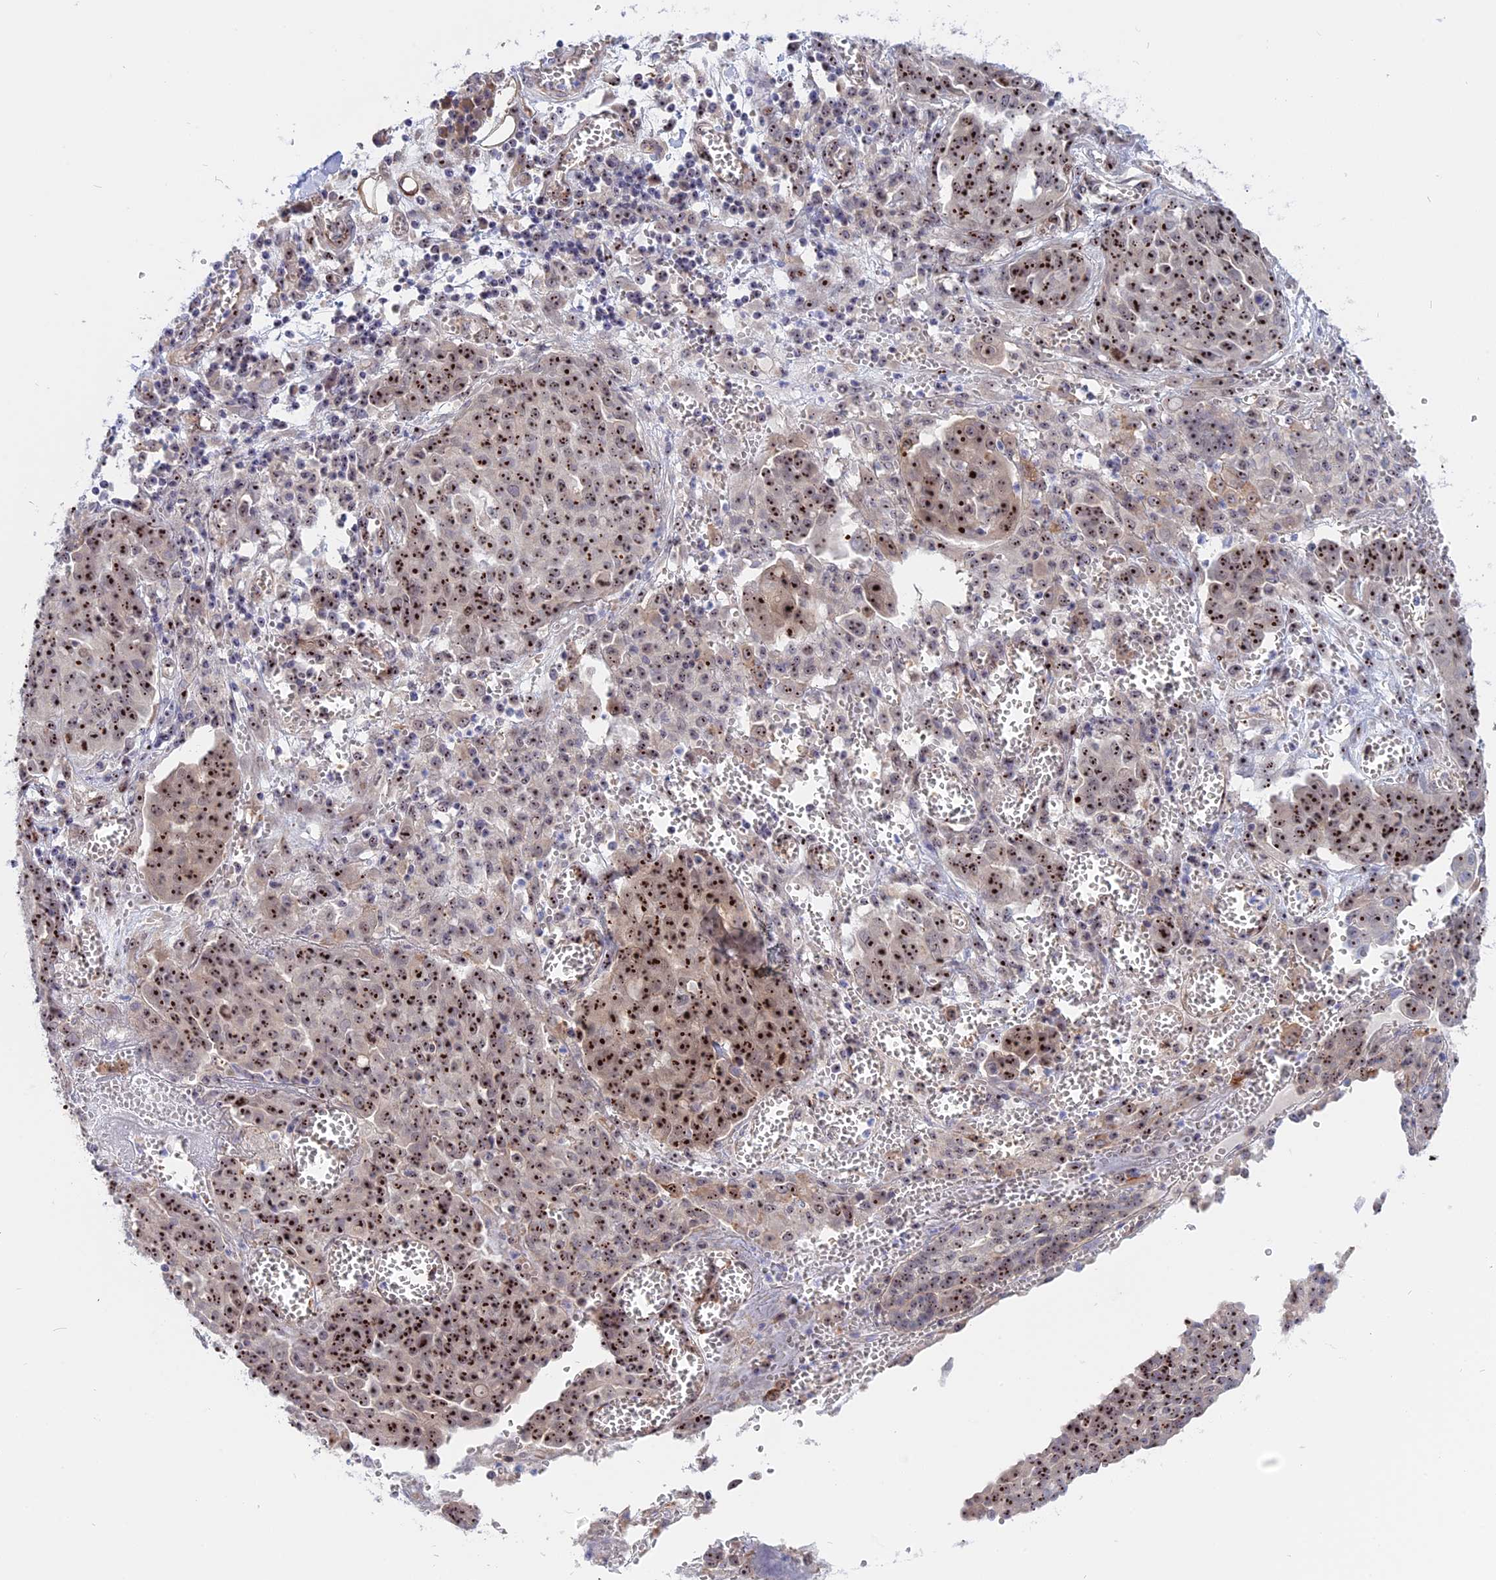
{"staining": {"intensity": "strong", "quantity": ">75%", "location": "nuclear"}, "tissue": "ovarian cancer", "cell_type": "Tumor cells", "image_type": "cancer", "snomed": [{"axis": "morphology", "description": "Cystadenocarcinoma, serous, NOS"}, {"axis": "topography", "description": "Soft tissue"}, {"axis": "topography", "description": "Ovary"}], "caption": "An image showing strong nuclear expression in approximately >75% of tumor cells in serous cystadenocarcinoma (ovarian), as visualized by brown immunohistochemical staining.", "gene": "DBNDD1", "patient": {"sex": "female", "age": 57}}